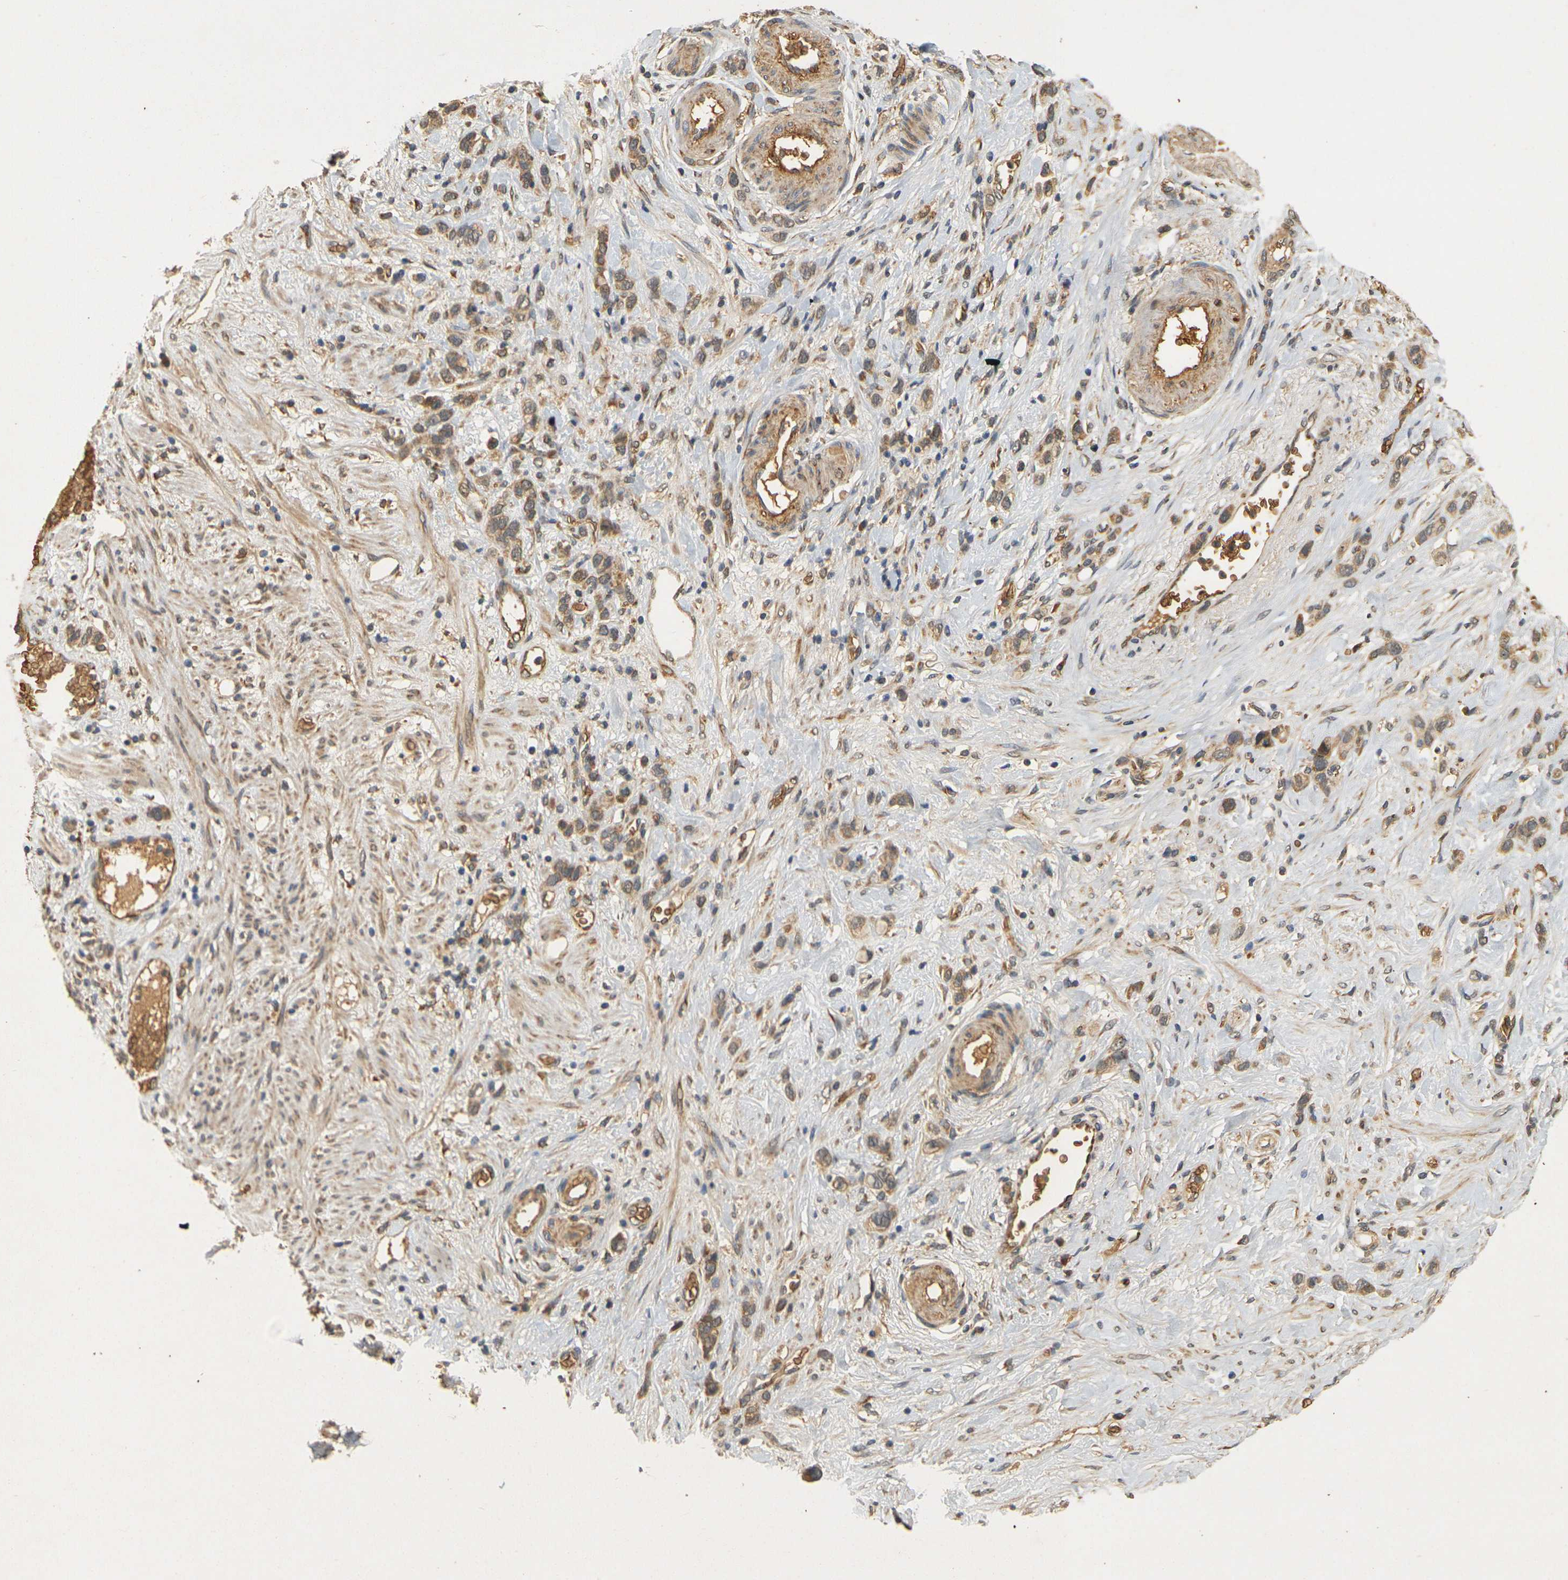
{"staining": {"intensity": "weak", "quantity": ">75%", "location": "cytoplasmic/membranous"}, "tissue": "stomach cancer", "cell_type": "Tumor cells", "image_type": "cancer", "snomed": [{"axis": "morphology", "description": "Adenocarcinoma, NOS"}, {"axis": "morphology", "description": "Adenocarcinoma, High grade"}, {"axis": "topography", "description": "Stomach, upper"}, {"axis": "topography", "description": "Stomach, lower"}], "caption": "Stomach adenocarcinoma stained with a brown dye displays weak cytoplasmic/membranous positive staining in approximately >75% of tumor cells.", "gene": "MEGF9", "patient": {"sex": "female", "age": 65}}